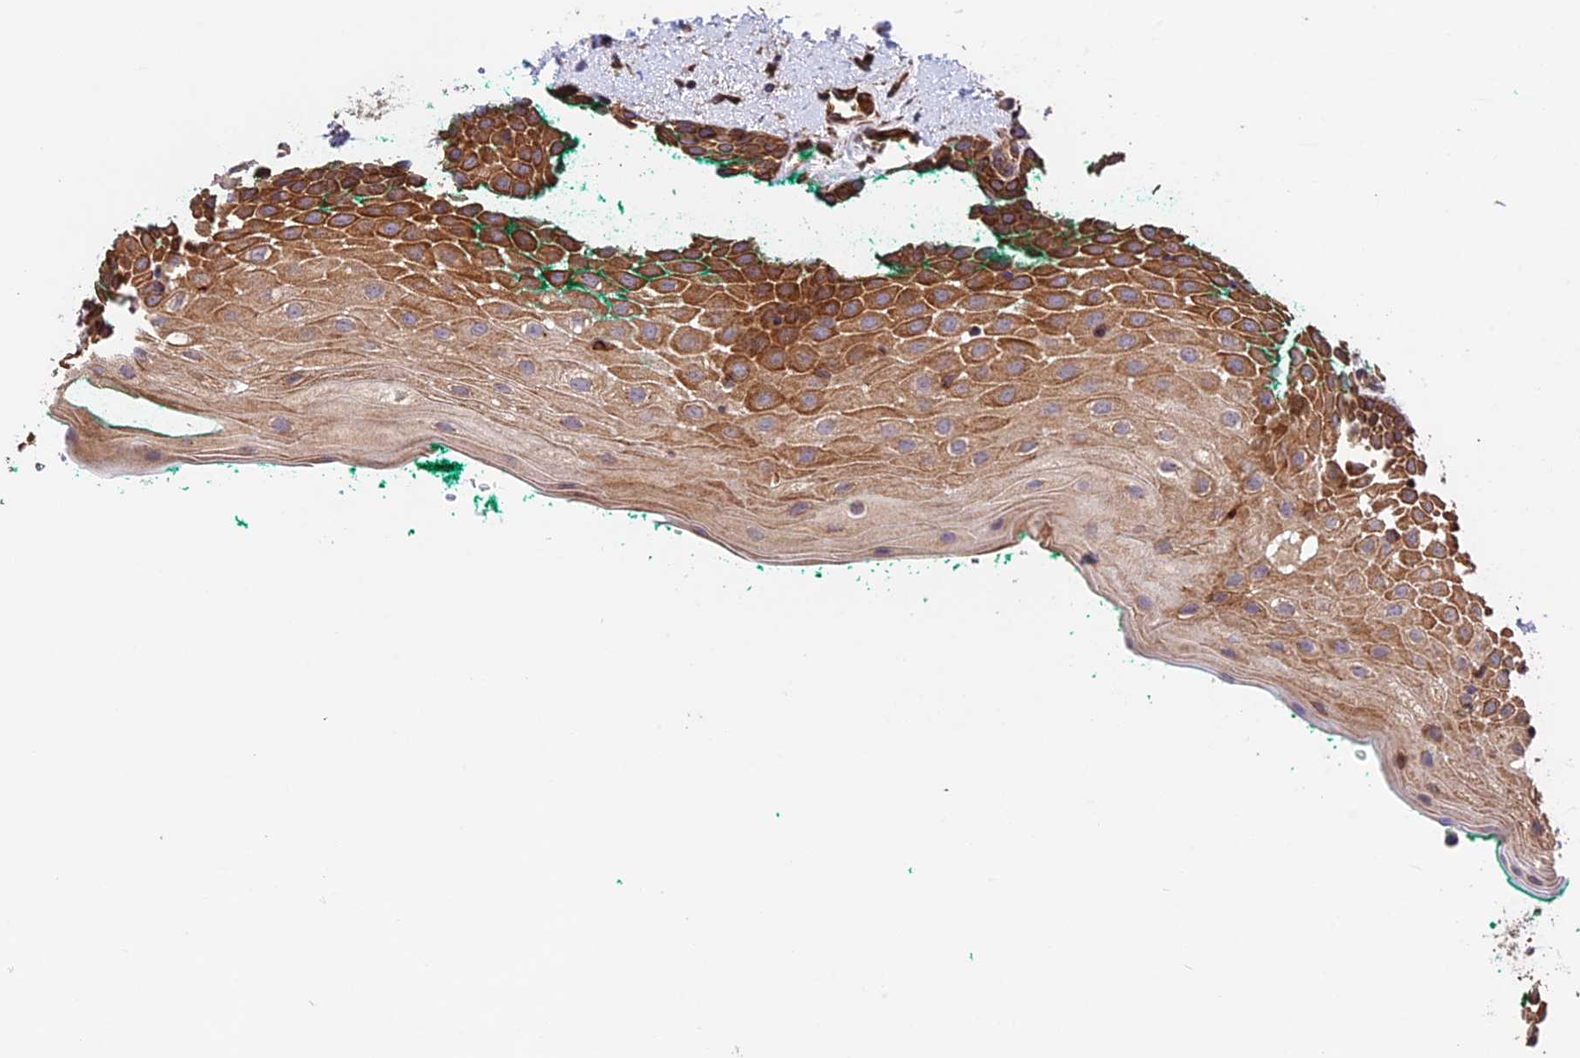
{"staining": {"intensity": "strong", "quantity": ">75%", "location": "cytoplasmic/membranous"}, "tissue": "oral mucosa", "cell_type": "Squamous epithelial cells", "image_type": "normal", "snomed": [{"axis": "morphology", "description": "Normal tissue, NOS"}, {"axis": "topography", "description": "Oral tissue"}], "caption": "The histopathology image shows a brown stain indicating the presence of a protein in the cytoplasmic/membranous of squamous epithelial cells in oral mucosa. Using DAB (3,3'-diaminobenzidine) (brown) and hematoxylin (blue) stains, captured at high magnification using brightfield microscopy.", "gene": "EMC3", "patient": {"sex": "female", "age": 70}}